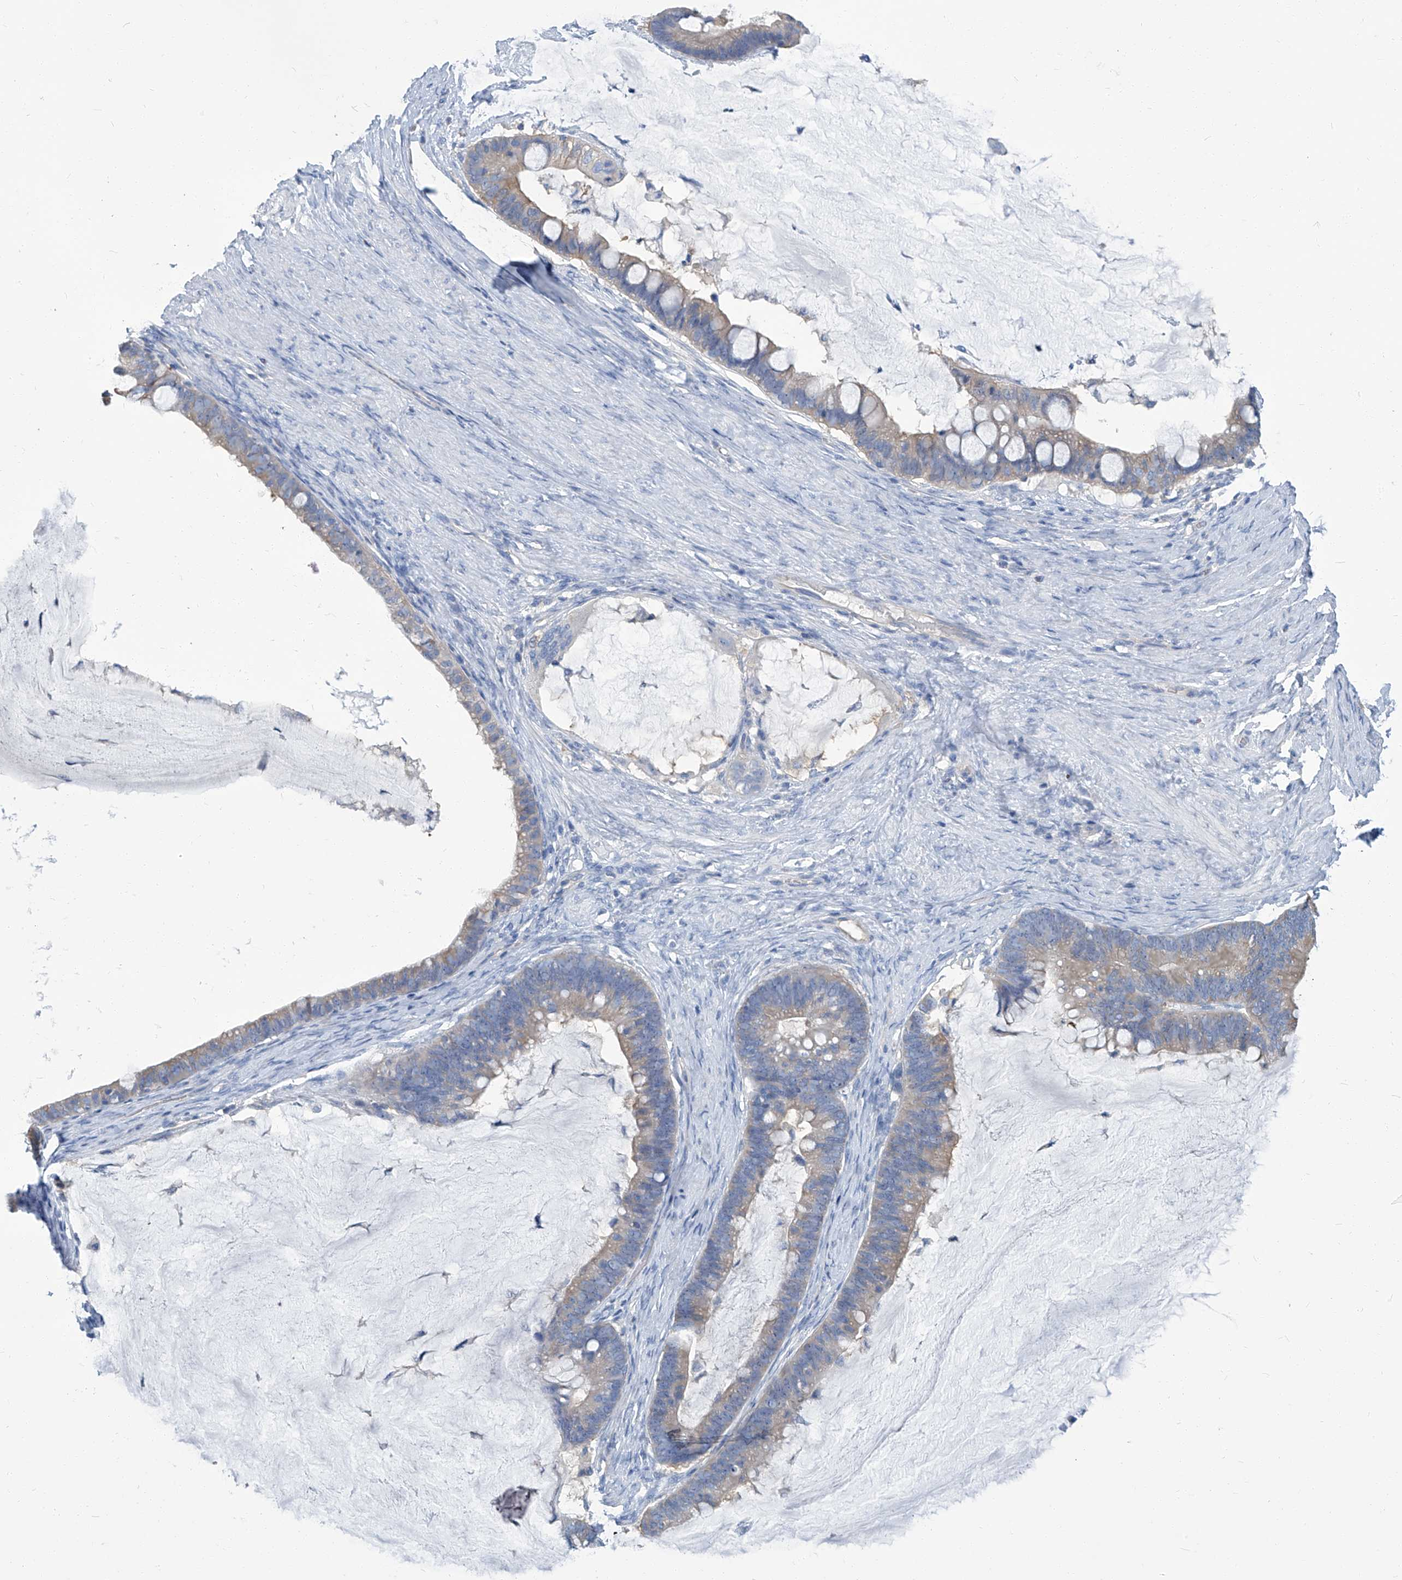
{"staining": {"intensity": "weak", "quantity": "25%-75%", "location": "cytoplasmic/membranous"}, "tissue": "ovarian cancer", "cell_type": "Tumor cells", "image_type": "cancer", "snomed": [{"axis": "morphology", "description": "Cystadenocarcinoma, mucinous, NOS"}, {"axis": "topography", "description": "Ovary"}], "caption": "Ovarian mucinous cystadenocarcinoma tissue reveals weak cytoplasmic/membranous positivity in approximately 25%-75% of tumor cells, visualized by immunohistochemistry.", "gene": "PFKL", "patient": {"sex": "female", "age": 61}}